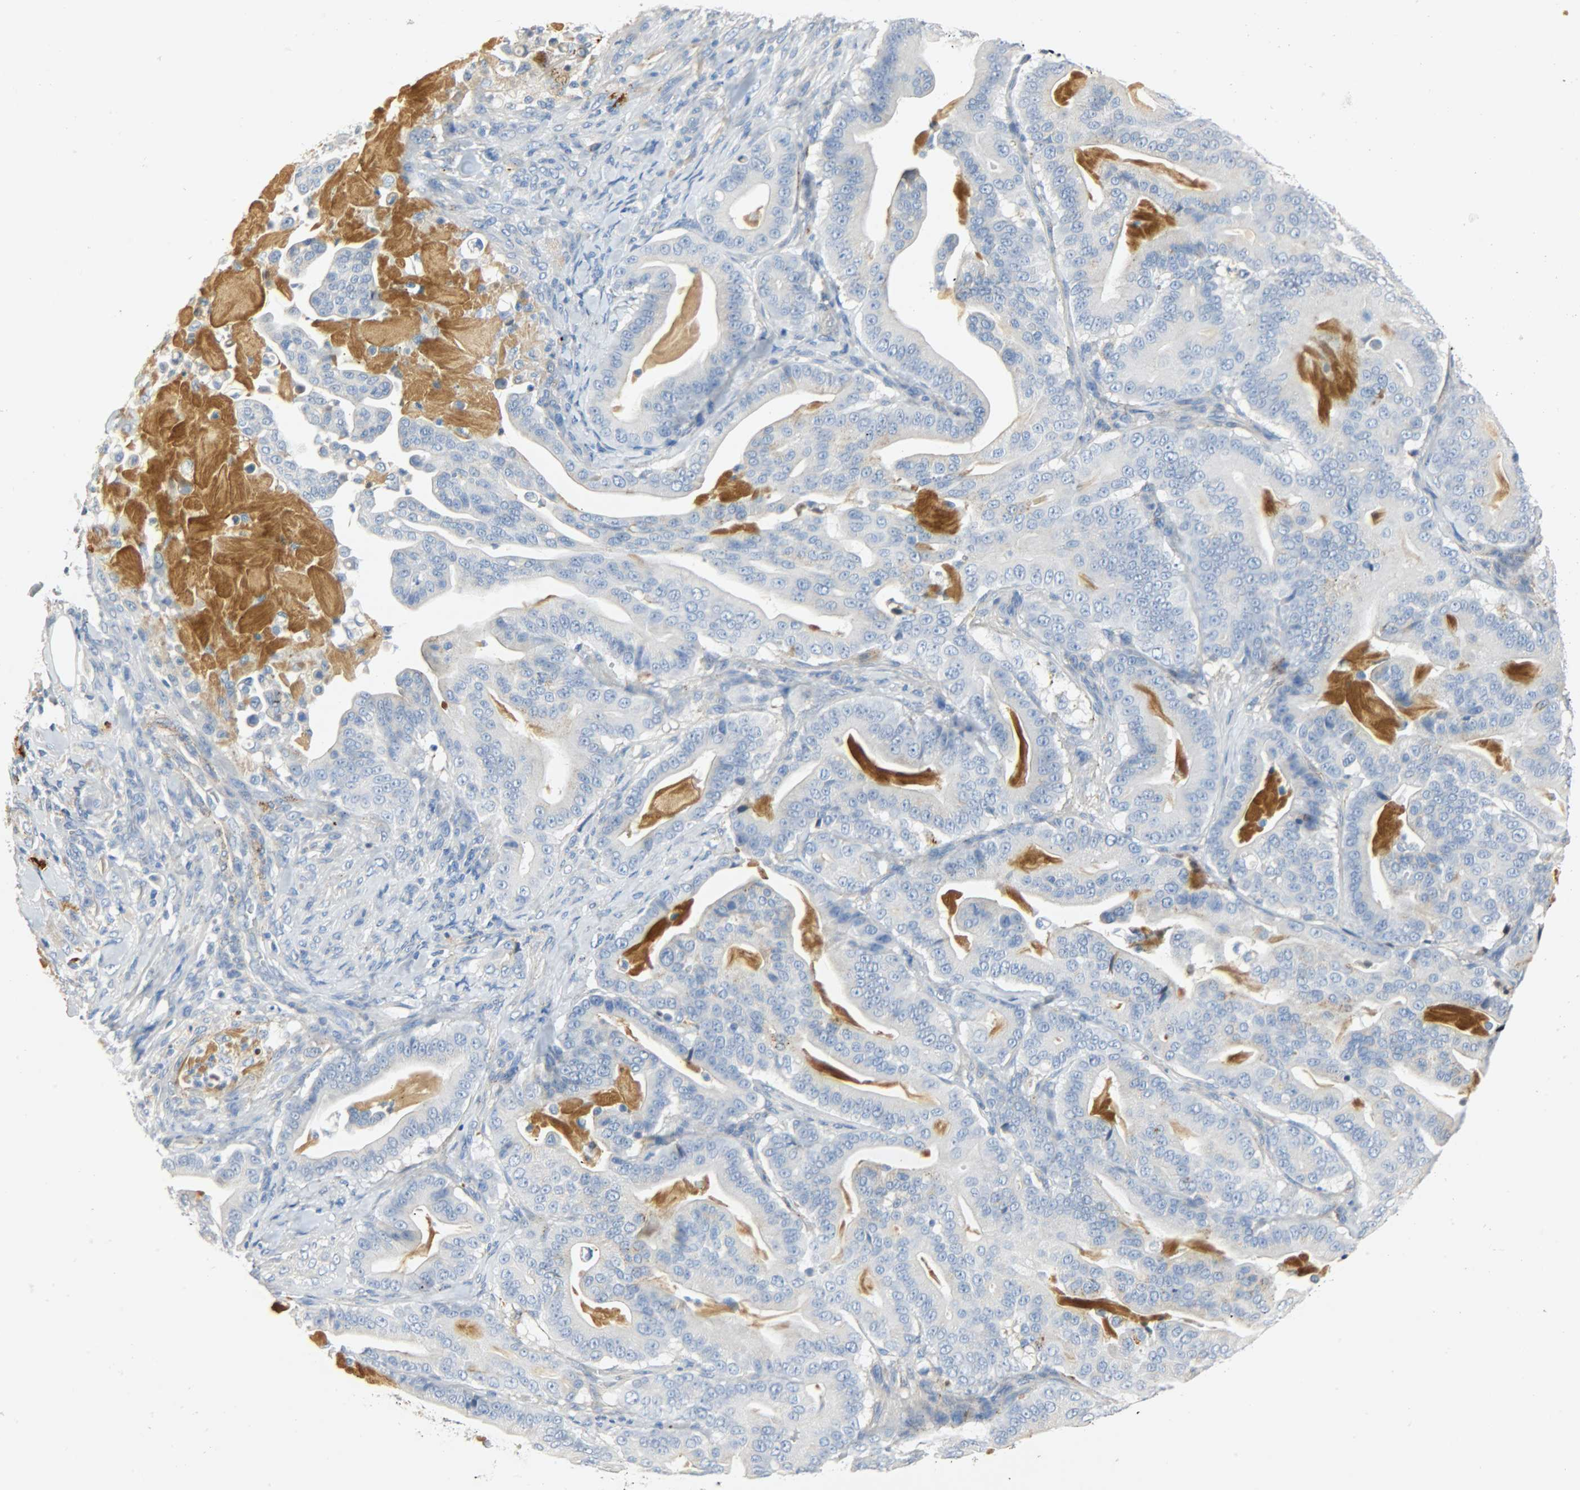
{"staining": {"intensity": "negative", "quantity": "none", "location": "none"}, "tissue": "pancreatic cancer", "cell_type": "Tumor cells", "image_type": "cancer", "snomed": [{"axis": "morphology", "description": "Adenocarcinoma, NOS"}, {"axis": "topography", "description": "Pancreas"}], "caption": "The image reveals no staining of tumor cells in adenocarcinoma (pancreatic).", "gene": "CRP", "patient": {"sex": "male", "age": 63}}